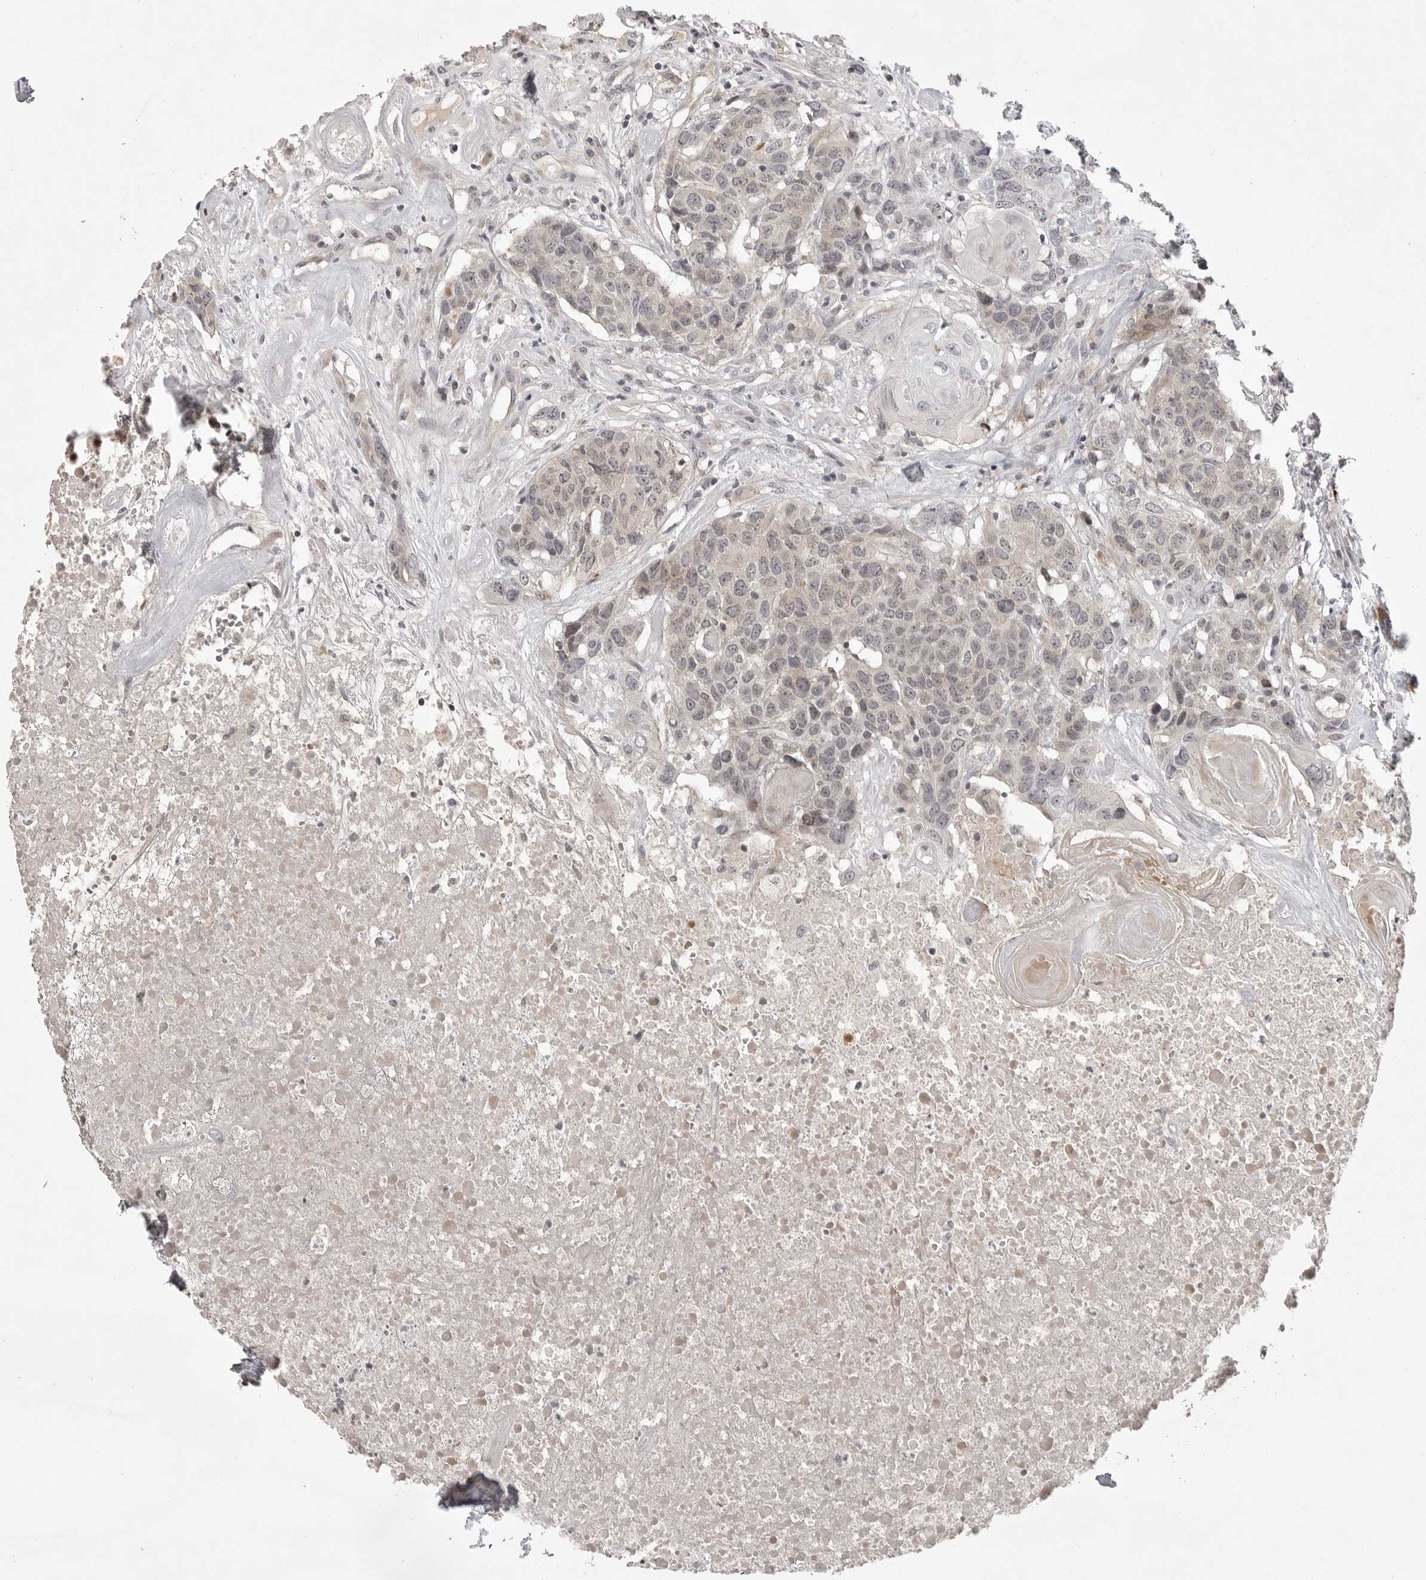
{"staining": {"intensity": "weak", "quantity": "25%-75%", "location": "nuclear"}, "tissue": "head and neck cancer", "cell_type": "Tumor cells", "image_type": "cancer", "snomed": [{"axis": "morphology", "description": "Squamous cell carcinoma, NOS"}, {"axis": "topography", "description": "Head-Neck"}], "caption": "IHC (DAB (3,3'-diaminobenzidine)) staining of human head and neck squamous cell carcinoma displays weak nuclear protein staining in about 25%-75% of tumor cells.", "gene": "CD300LD", "patient": {"sex": "male", "age": 66}}